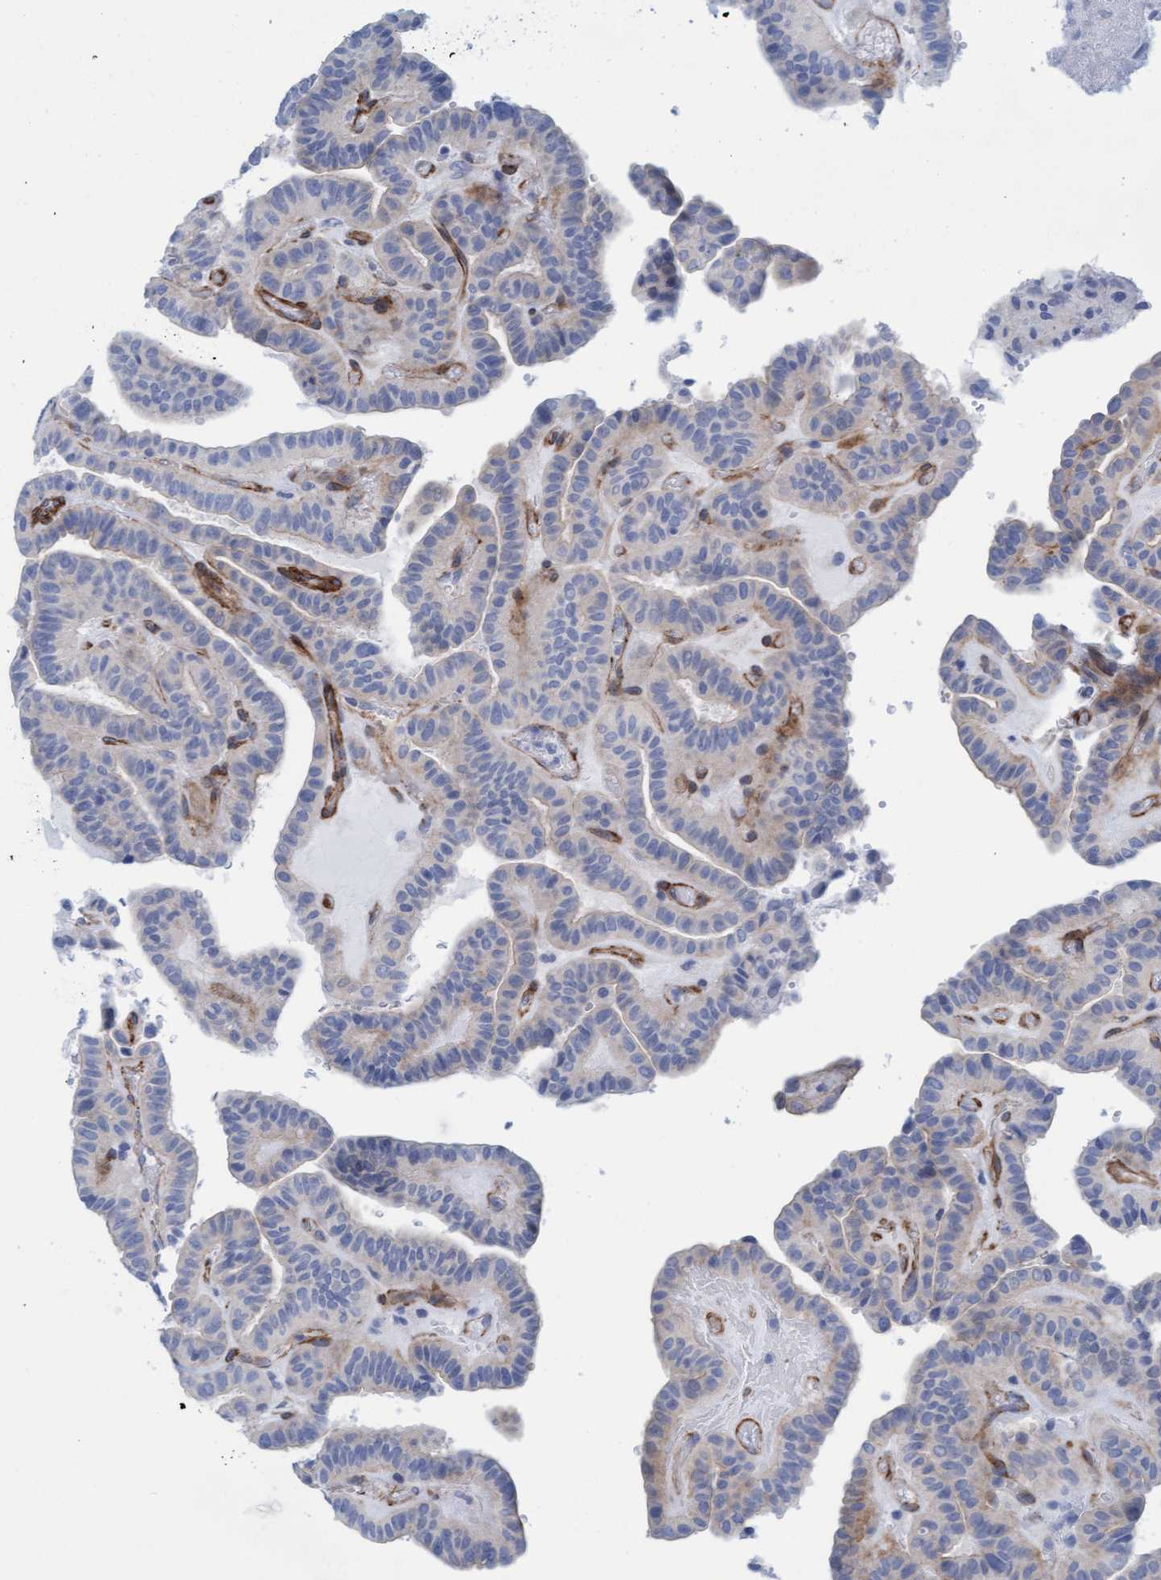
{"staining": {"intensity": "negative", "quantity": "none", "location": "none"}, "tissue": "thyroid cancer", "cell_type": "Tumor cells", "image_type": "cancer", "snomed": [{"axis": "morphology", "description": "Papillary adenocarcinoma, NOS"}, {"axis": "topography", "description": "Thyroid gland"}], "caption": "There is no significant expression in tumor cells of papillary adenocarcinoma (thyroid).", "gene": "MTFR1", "patient": {"sex": "male", "age": 77}}